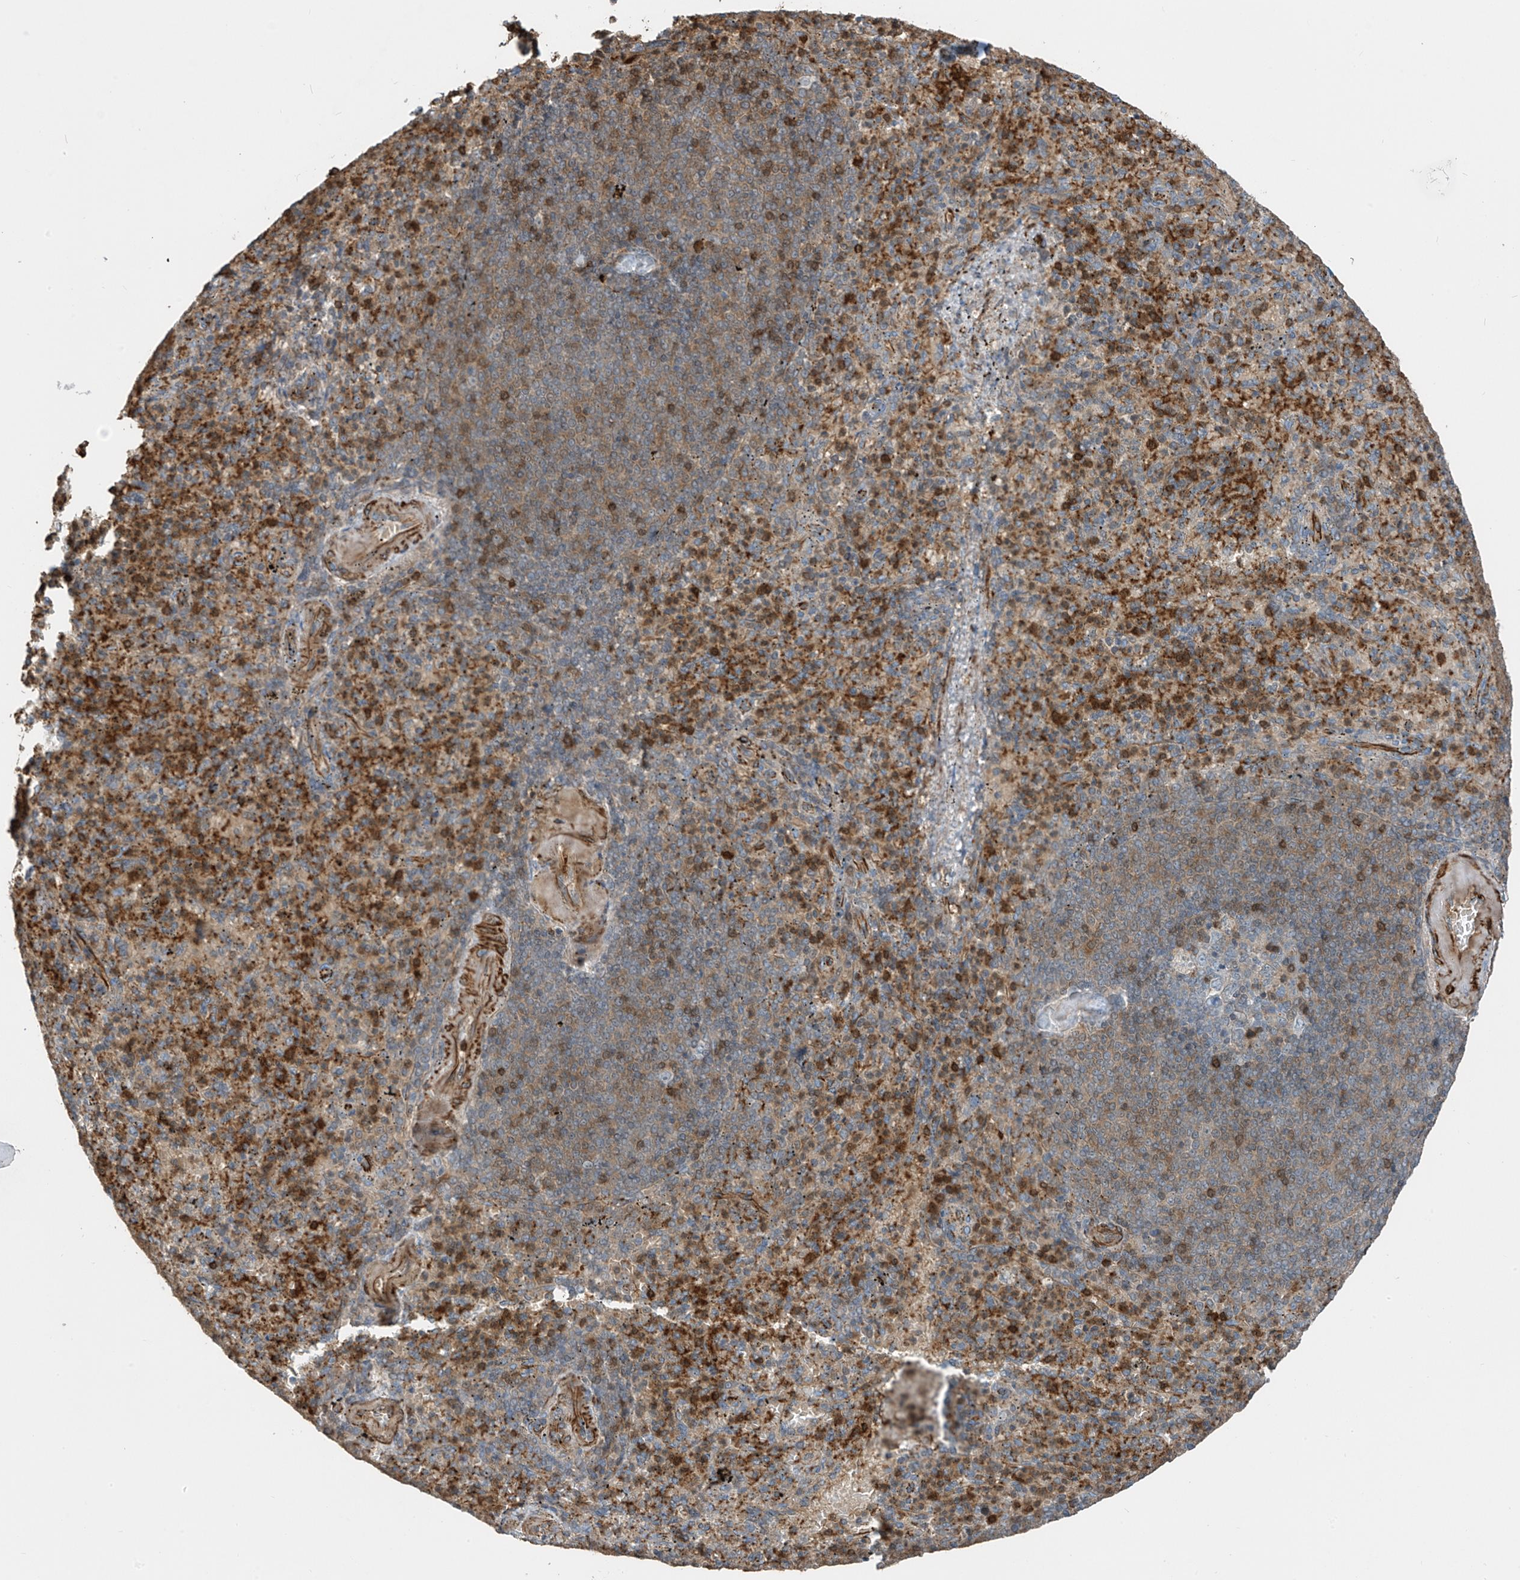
{"staining": {"intensity": "moderate", "quantity": "25%-75%", "location": "cytoplasmic/membranous"}, "tissue": "spleen", "cell_type": "Cells in red pulp", "image_type": "normal", "snomed": [{"axis": "morphology", "description": "Normal tissue, NOS"}, {"axis": "topography", "description": "Spleen"}], "caption": "Immunohistochemical staining of unremarkable spleen reveals moderate cytoplasmic/membranous protein expression in approximately 25%-75% of cells in red pulp.", "gene": "SH3BGRL3", "patient": {"sex": "female", "age": 74}}